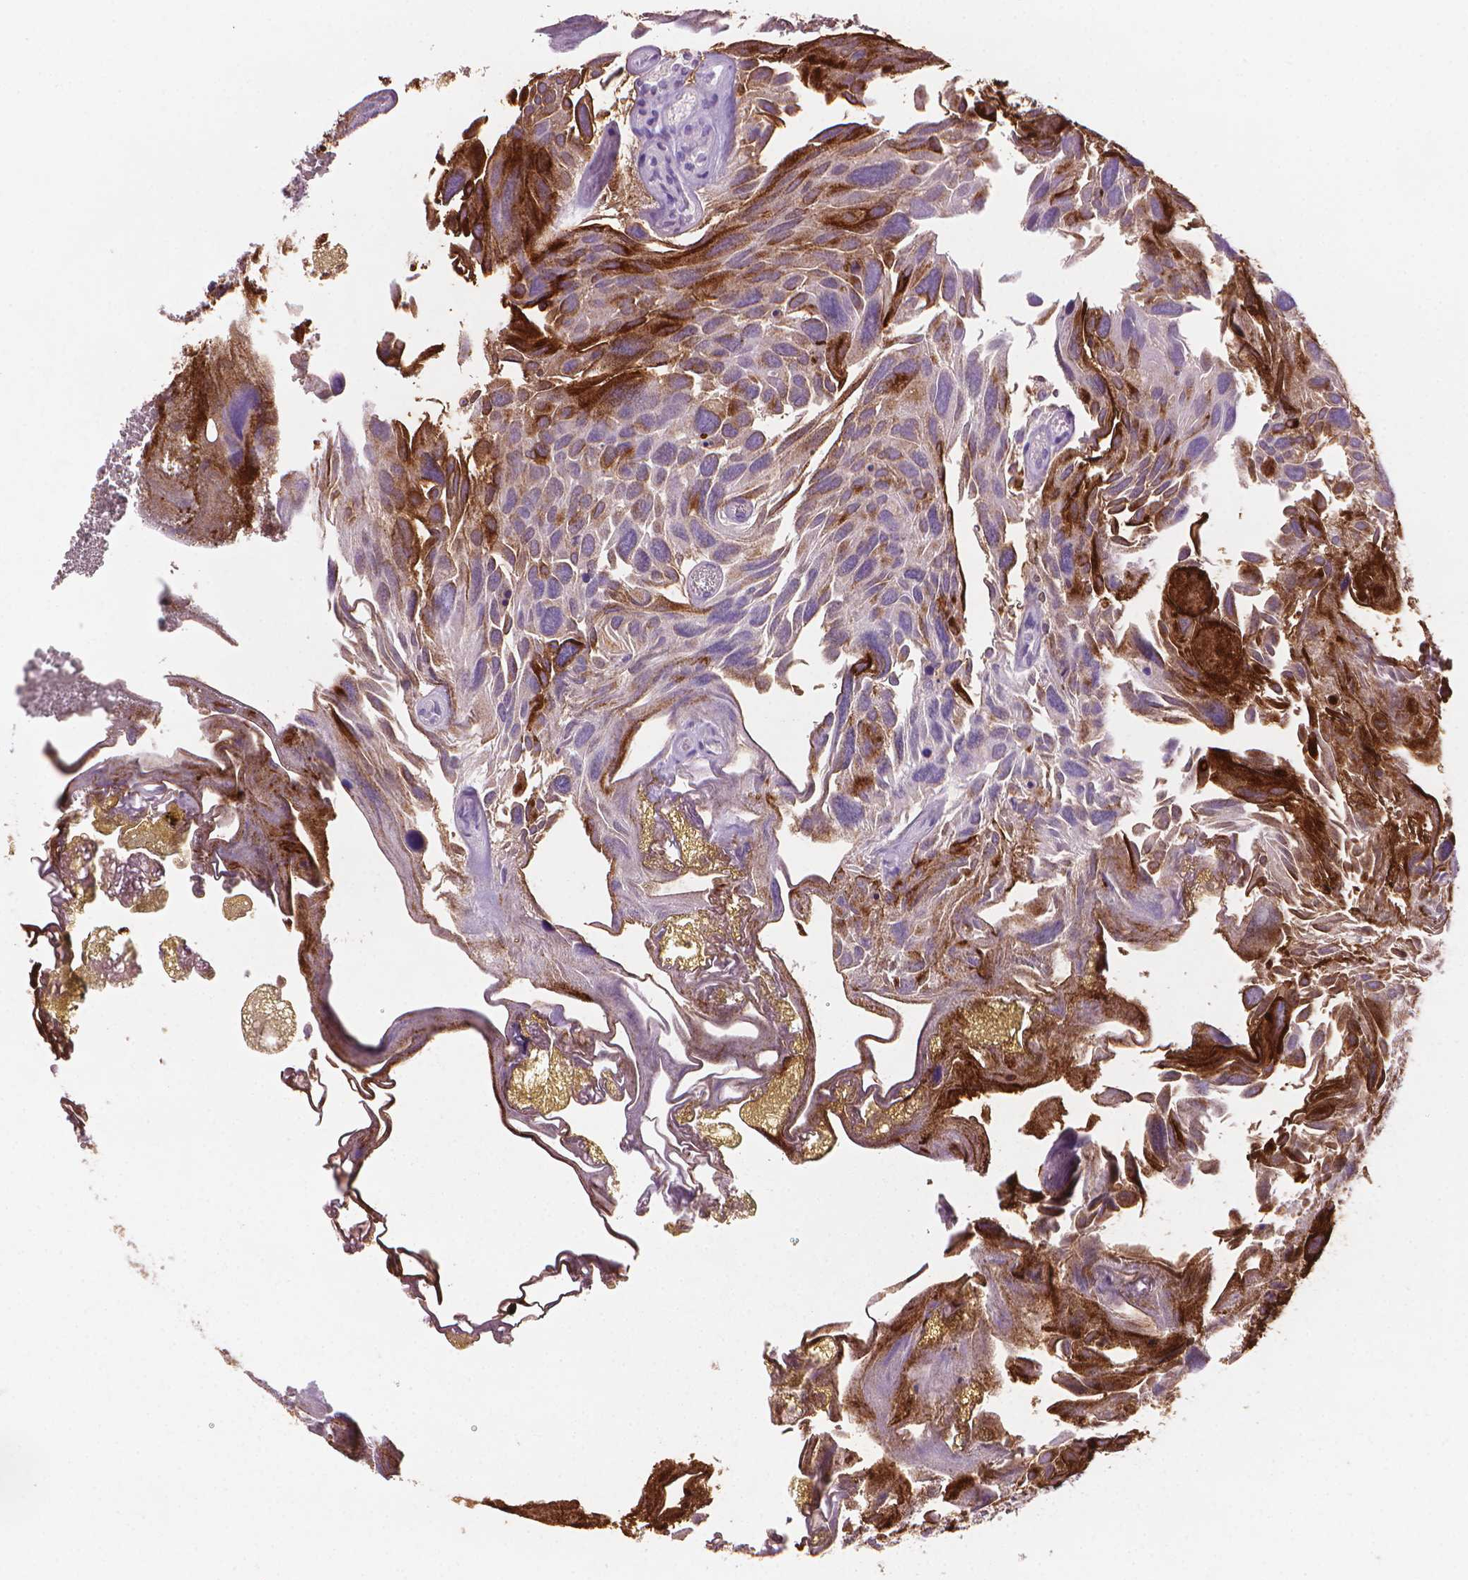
{"staining": {"intensity": "strong", "quantity": ">75%", "location": "cytoplasmic/membranous"}, "tissue": "urothelial cancer", "cell_type": "Tumor cells", "image_type": "cancer", "snomed": [{"axis": "morphology", "description": "Urothelial carcinoma, Low grade"}, {"axis": "topography", "description": "Urinary bladder"}], "caption": "The image exhibits immunohistochemical staining of low-grade urothelial carcinoma. There is strong cytoplasmic/membranous expression is present in approximately >75% of tumor cells. The protein of interest is shown in brown color, while the nuclei are stained blue.", "gene": "MUC1", "patient": {"sex": "female", "age": 69}}